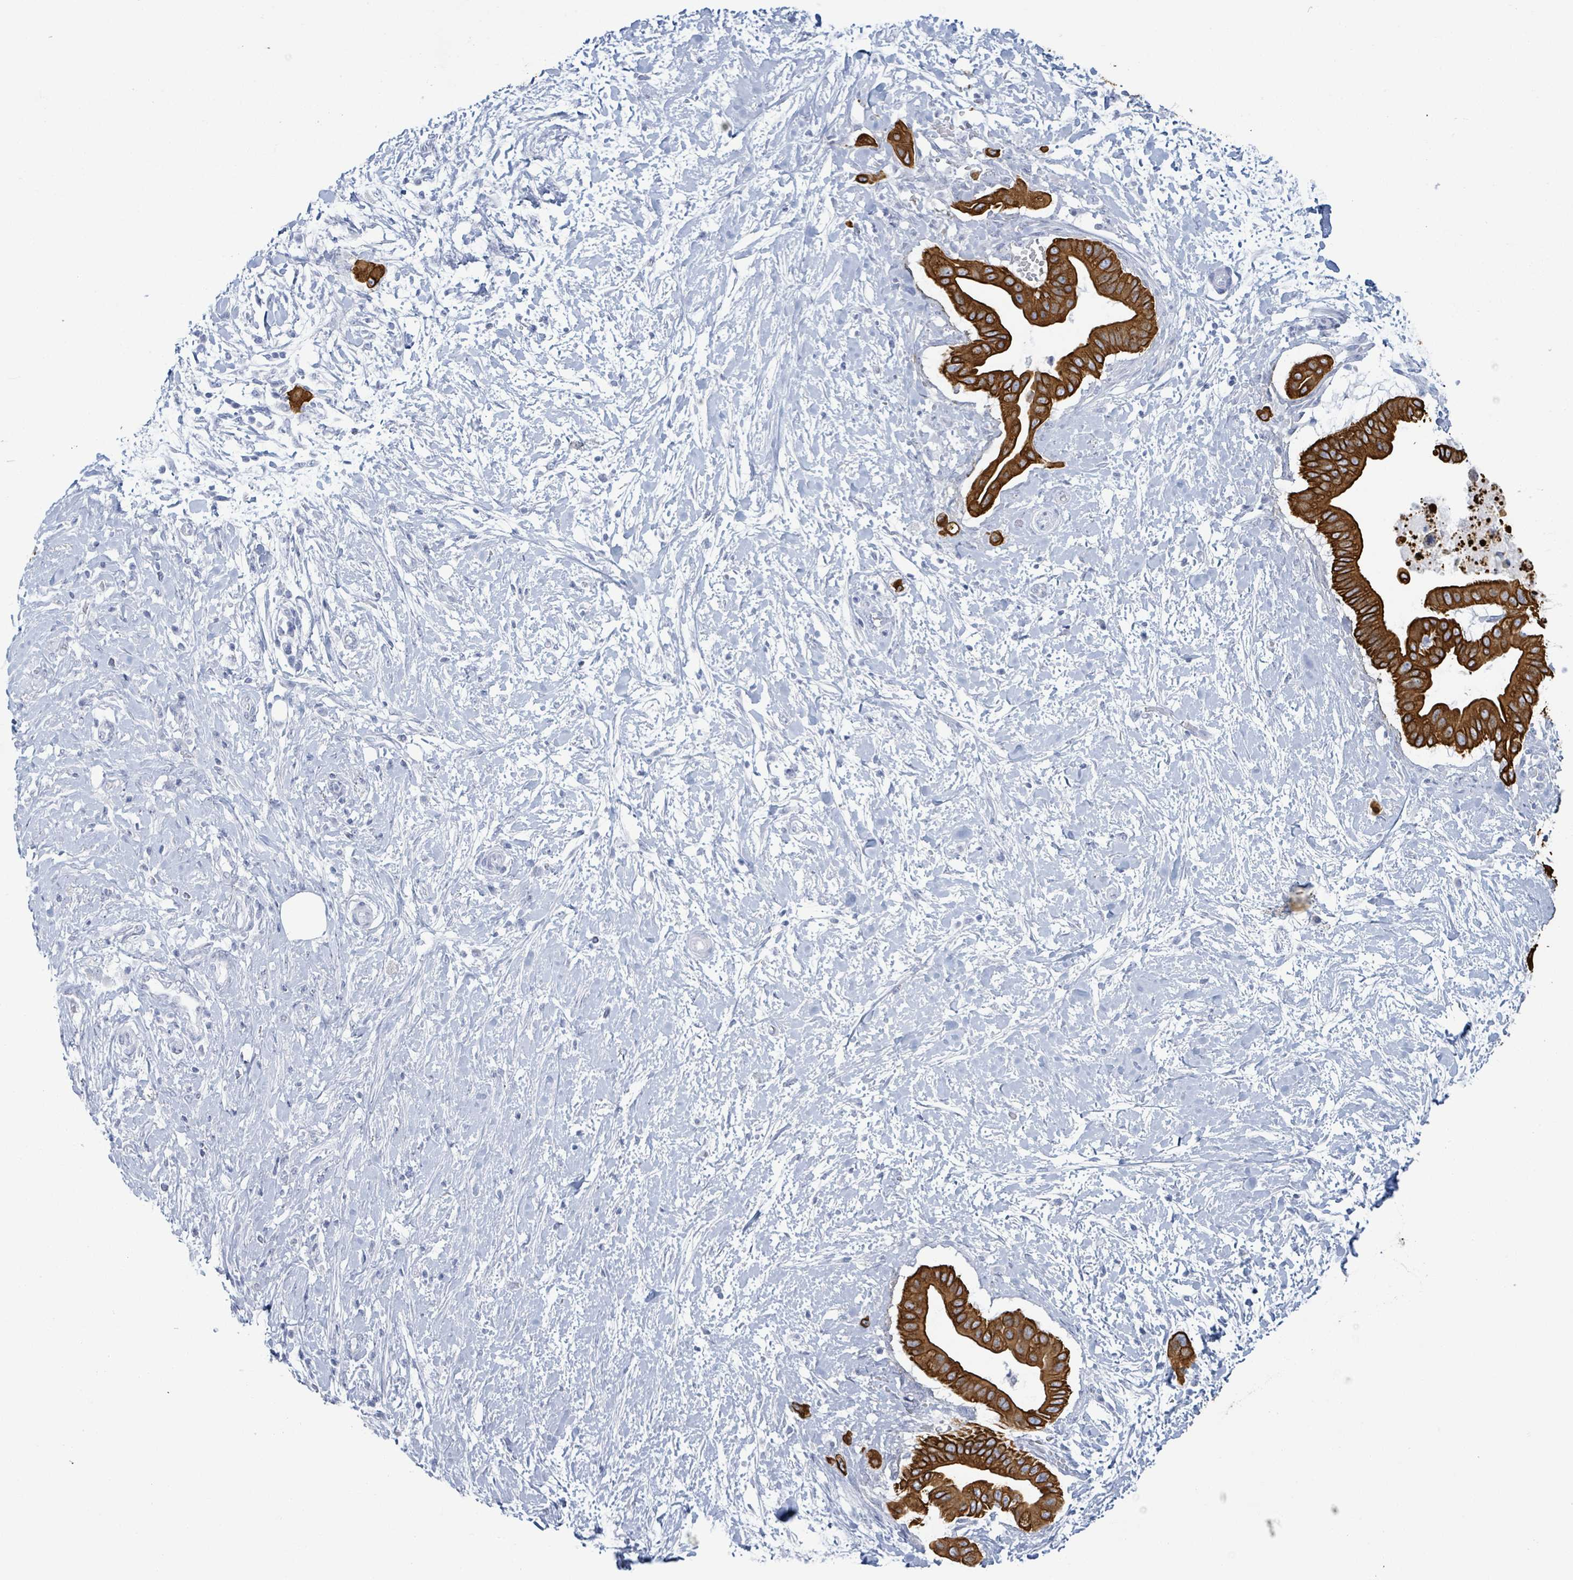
{"staining": {"intensity": "strong", "quantity": ">75%", "location": "cytoplasmic/membranous"}, "tissue": "pancreatic cancer", "cell_type": "Tumor cells", "image_type": "cancer", "snomed": [{"axis": "morphology", "description": "Adenocarcinoma, NOS"}, {"axis": "topography", "description": "Pancreas"}], "caption": "Adenocarcinoma (pancreatic) stained with immunohistochemistry demonstrates strong cytoplasmic/membranous expression in about >75% of tumor cells.", "gene": "KRT8", "patient": {"sex": "male", "age": 68}}